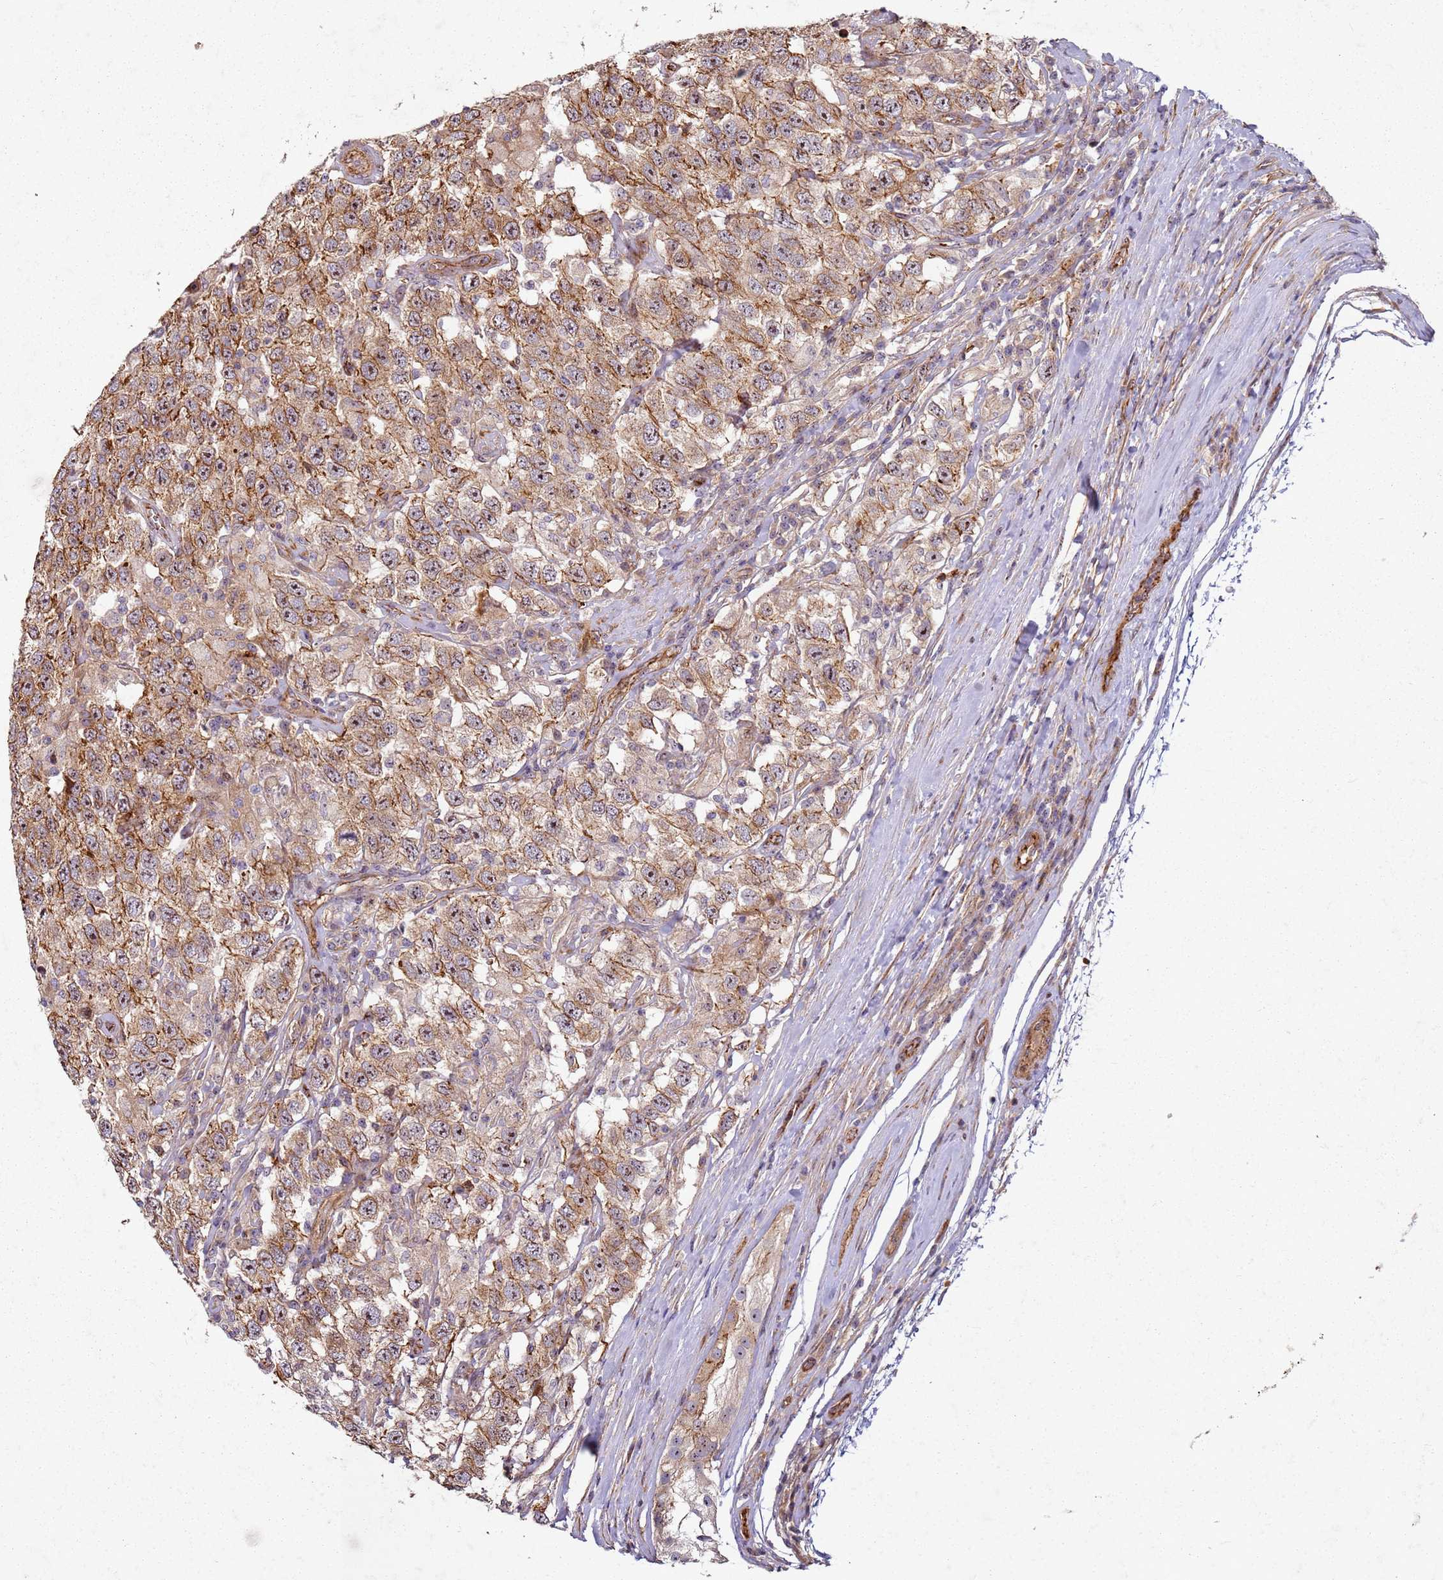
{"staining": {"intensity": "moderate", "quantity": ">75%", "location": "cytoplasmic/membranous,nuclear"}, "tissue": "testis cancer", "cell_type": "Tumor cells", "image_type": "cancer", "snomed": [{"axis": "morphology", "description": "Seminoma, NOS"}, {"axis": "topography", "description": "Testis"}], "caption": "Moderate cytoplasmic/membranous and nuclear positivity is identified in approximately >75% of tumor cells in testis cancer (seminoma). Ihc stains the protein in brown and the nuclei are stained blue.", "gene": "C2CD4B", "patient": {"sex": "male", "age": 41}}